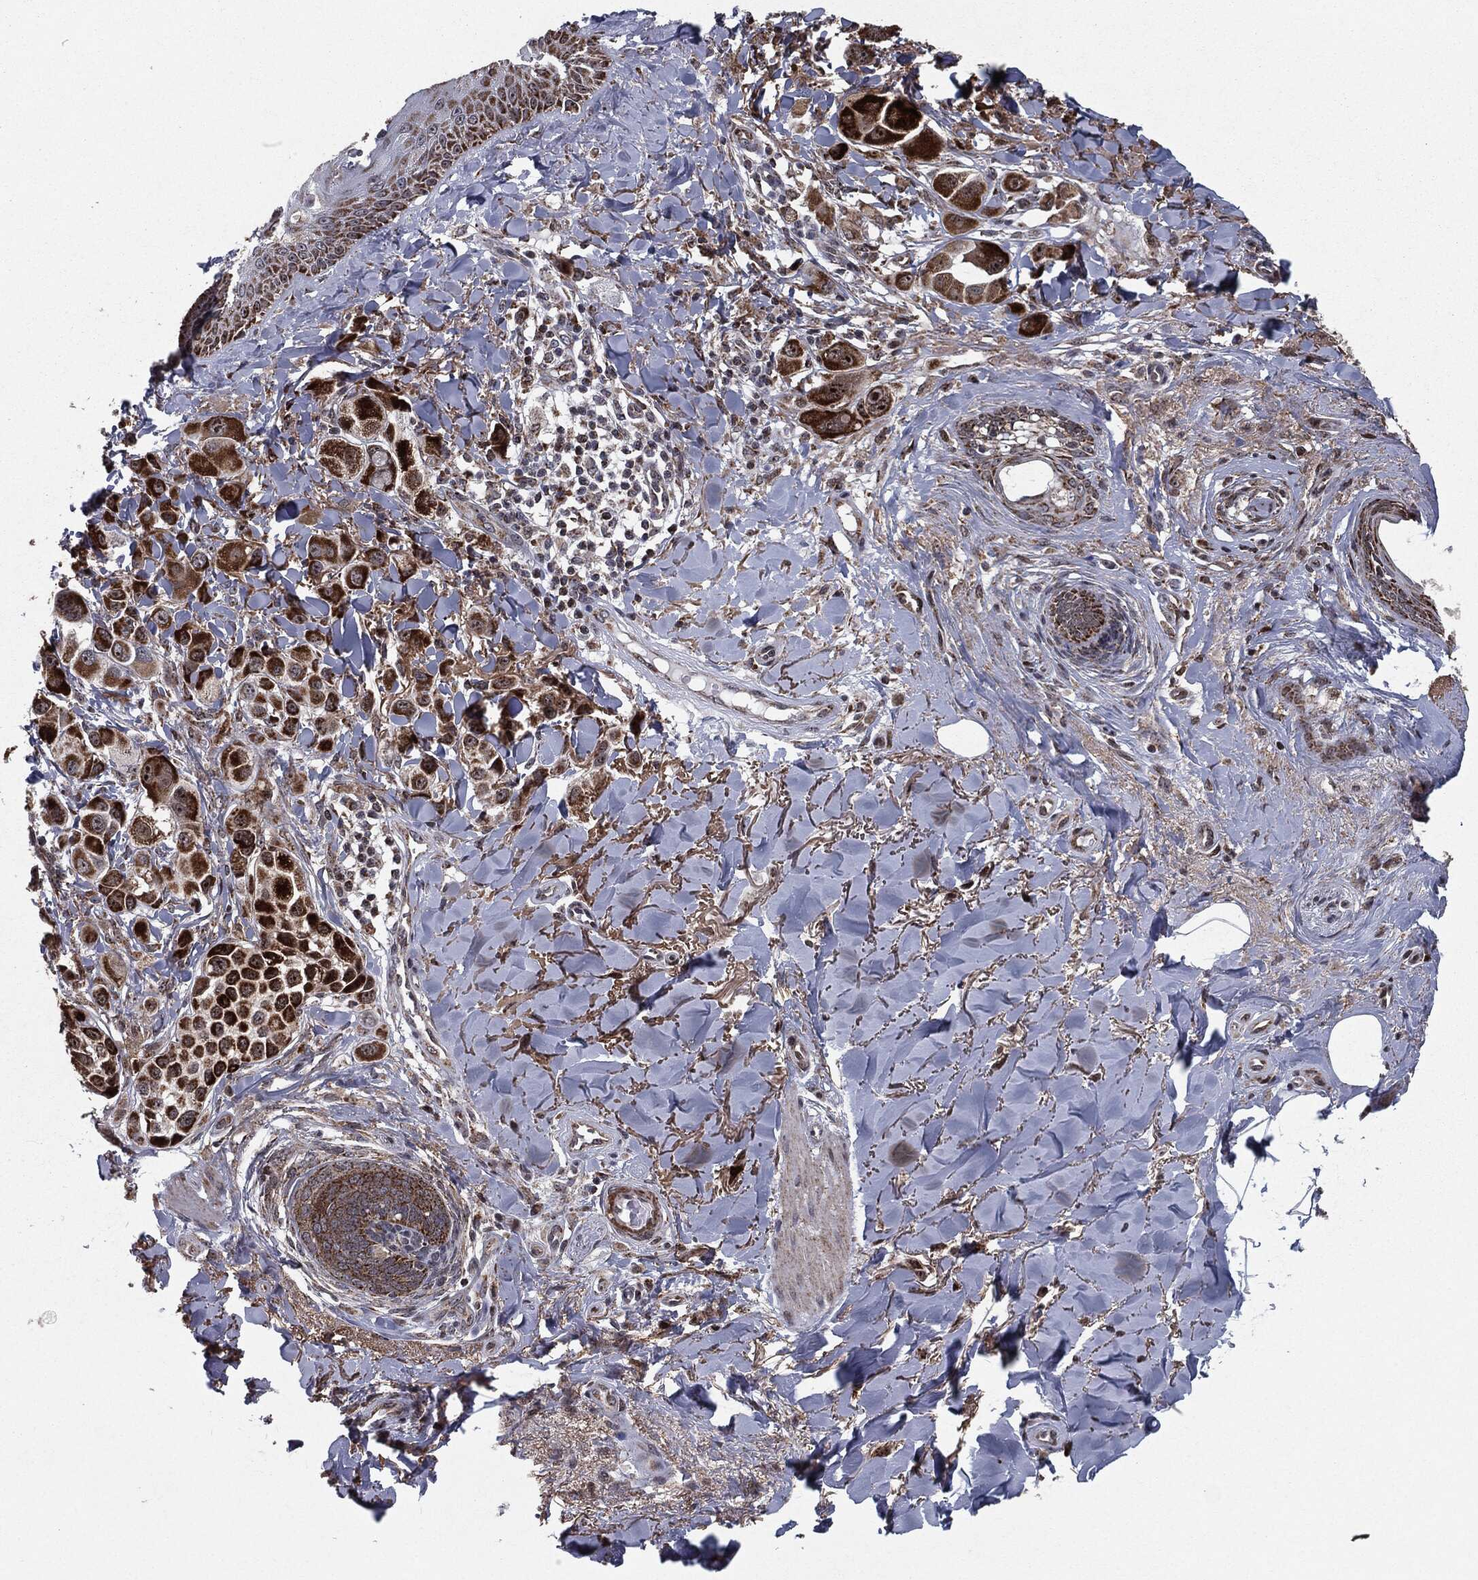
{"staining": {"intensity": "strong", "quantity": ">75%", "location": "cytoplasmic/membranous"}, "tissue": "melanoma", "cell_type": "Tumor cells", "image_type": "cancer", "snomed": [{"axis": "morphology", "description": "Malignant melanoma, NOS"}, {"axis": "topography", "description": "Skin"}], "caption": "Malignant melanoma was stained to show a protein in brown. There is high levels of strong cytoplasmic/membranous staining in about >75% of tumor cells. (DAB (3,3'-diaminobenzidine) IHC, brown staining for protein, blue staining for nuclei).", "gene": "CHCHD2", "patient": {"sex": "male", "age": 57}}